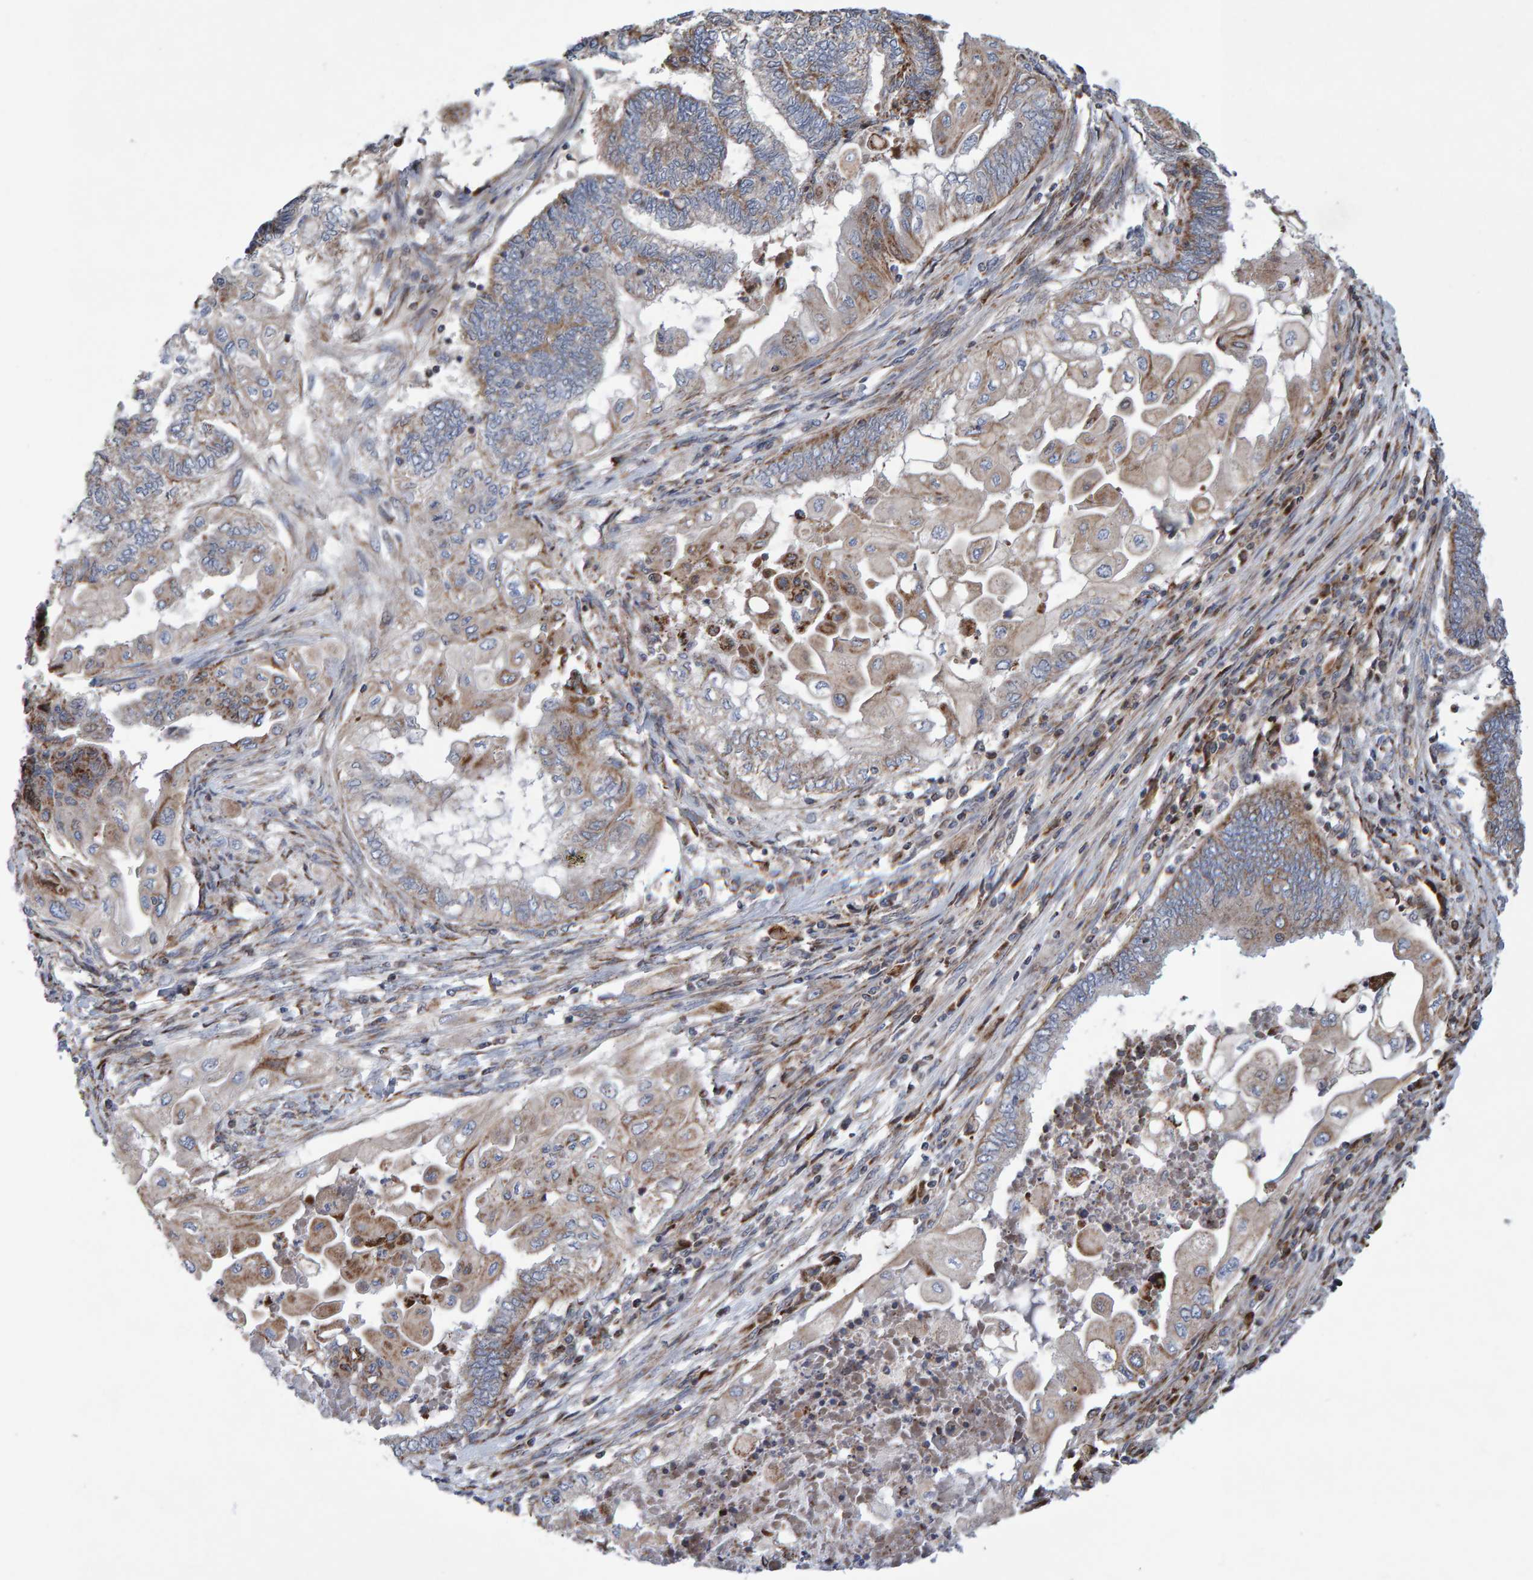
{"staining": {"intensity": "moderate", "quantity": "25%-75%", "location": "cytoplasmic/membranous"}, "tissue": "endometrial cancer", "cell_type": "Tumor cells", "image_type": "cancer", "snomed": [{"axis": "morphology", "description": "Adenocarcinoma, NOS"}, {"axis": "topography", "description": "Uterus"}, {"axis": "topography", "description": "Endometrium"}], "caption": "Human endometrial cancer stained for a protein (brown) displays moderate cytoplasmic/membranous positive positivity in about 25%-75% of tumor cells.", "gene": "PECR", "patient": {"sex": "female", "age": 70}}